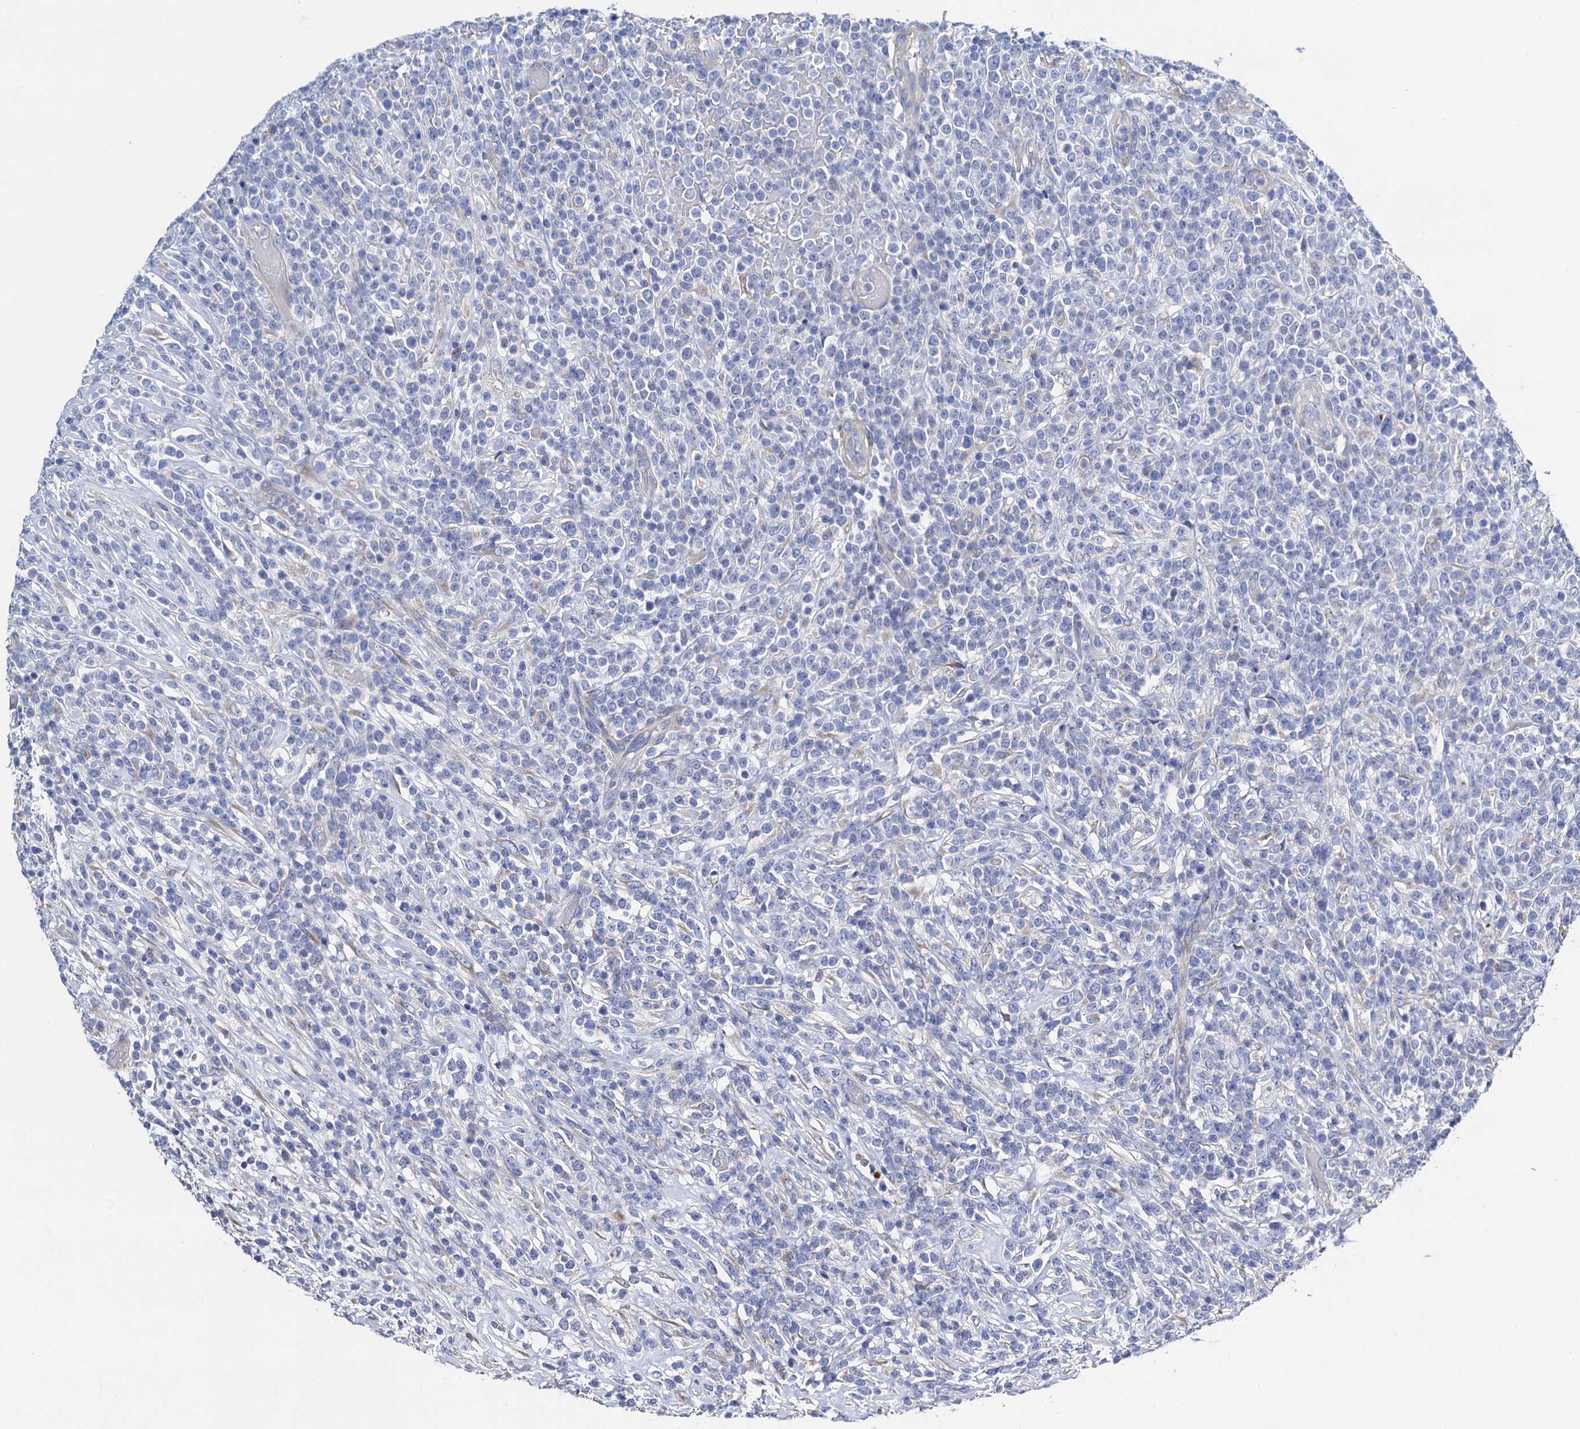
{"staining": {"intensity": "negative", "quantity": "none", "location": "none"}, "tissue": "lymphoma", "cell_type": "Tumor cells", "image_type": "cancer", "snomed": [{"axis": "morphology", "description": "Malignant lymphoma, non-Hodgkin's type, High grade"}, {"axis": "topography", "description": "Colon"}], "caption": "Lymphoma stained for a protein using immunohistochemistry reveals no expression tumor cells.", "gene": "FREM3", "patient": {"sex": "female", "age": 53}}